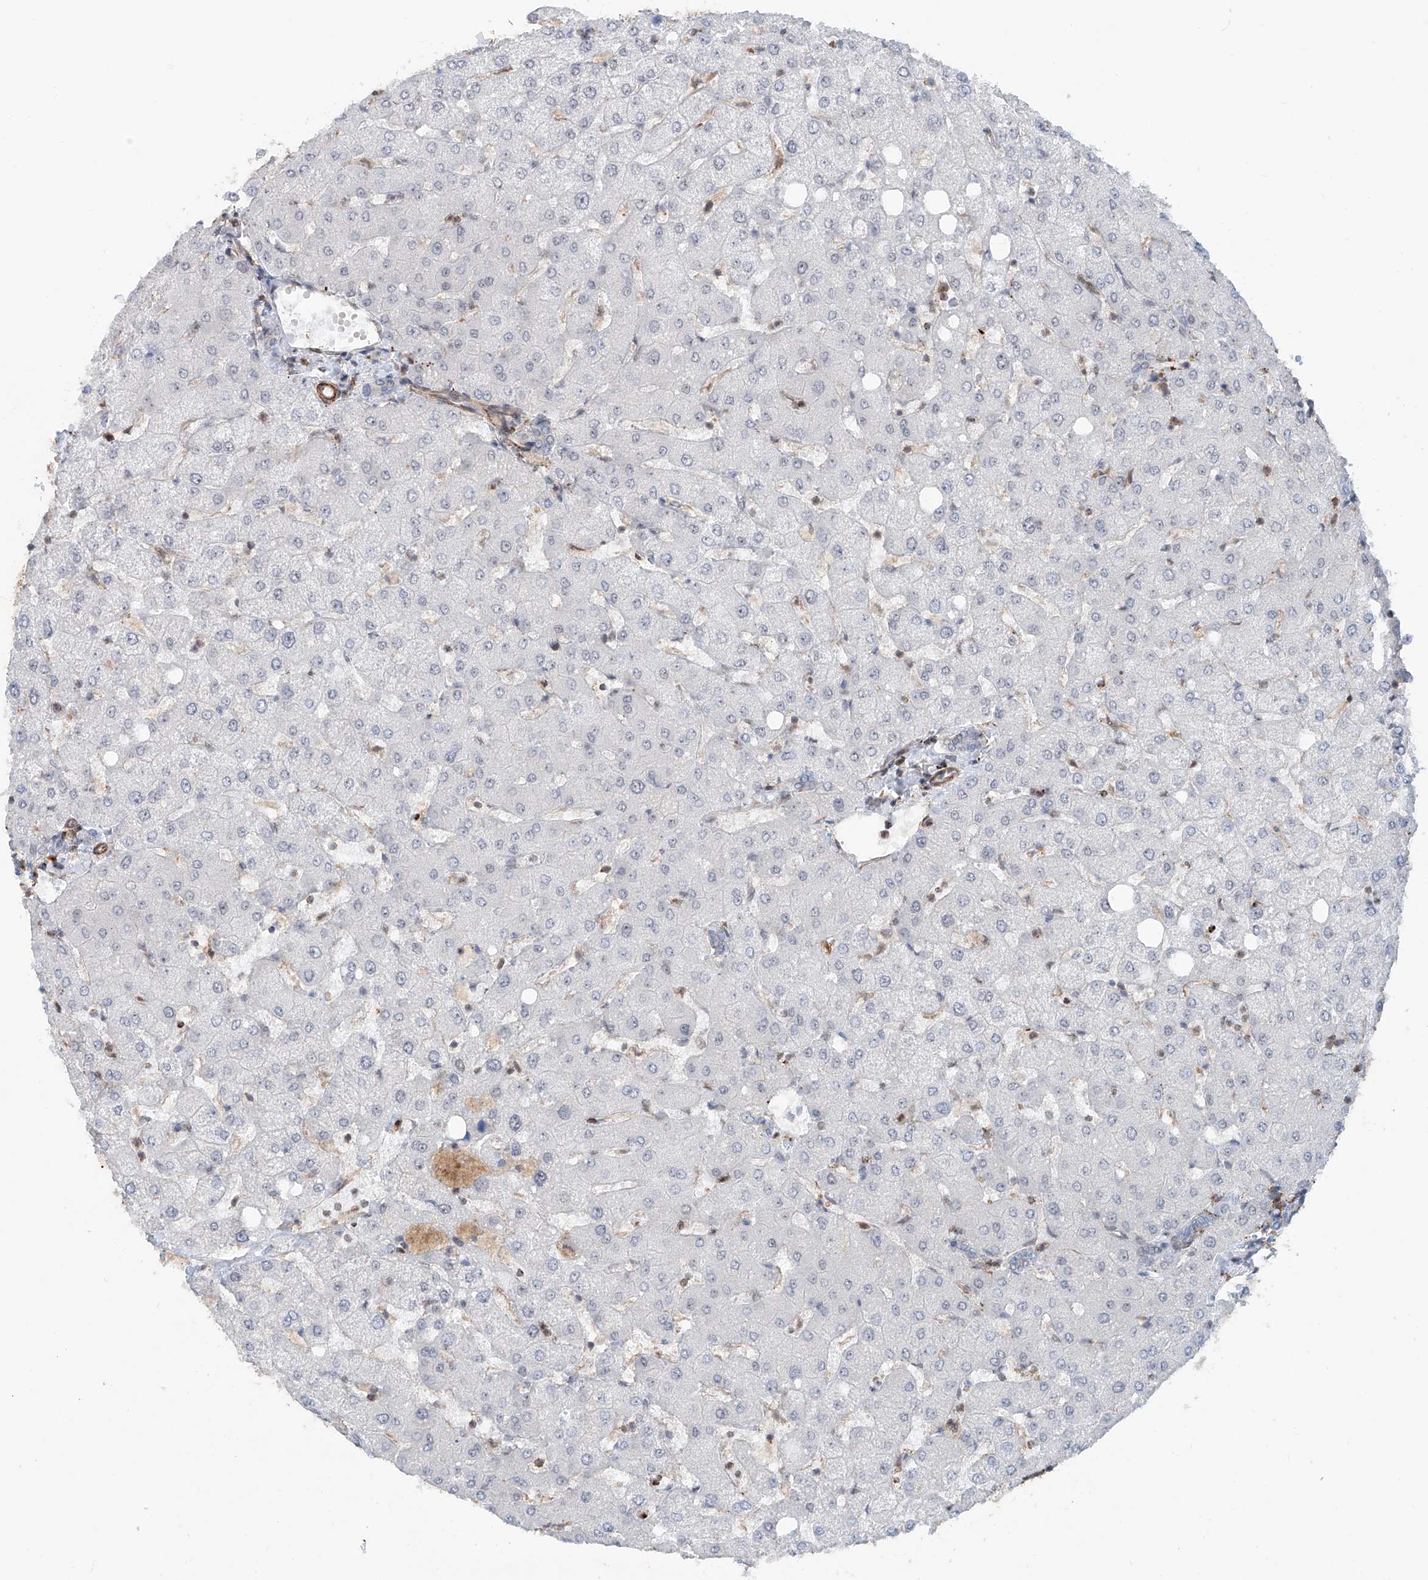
{"staining": {"intensity": "negative", "quantity": "none", "location": "none"}, "tissue": "liver", "cell_type": "Cholangiocytes", "image_type": "normal", "snomed": [{"axis": "morphology", "description": "Normal tissue, NOS"}, {"axis": "topography", "description": "Liver"}], "caption": "Normal liver was stained to show a protein in brown. There is no significant positivity in cholangiocytes.", "gene": "SDE2", "patient": {"sex": "female", "age": 54}}